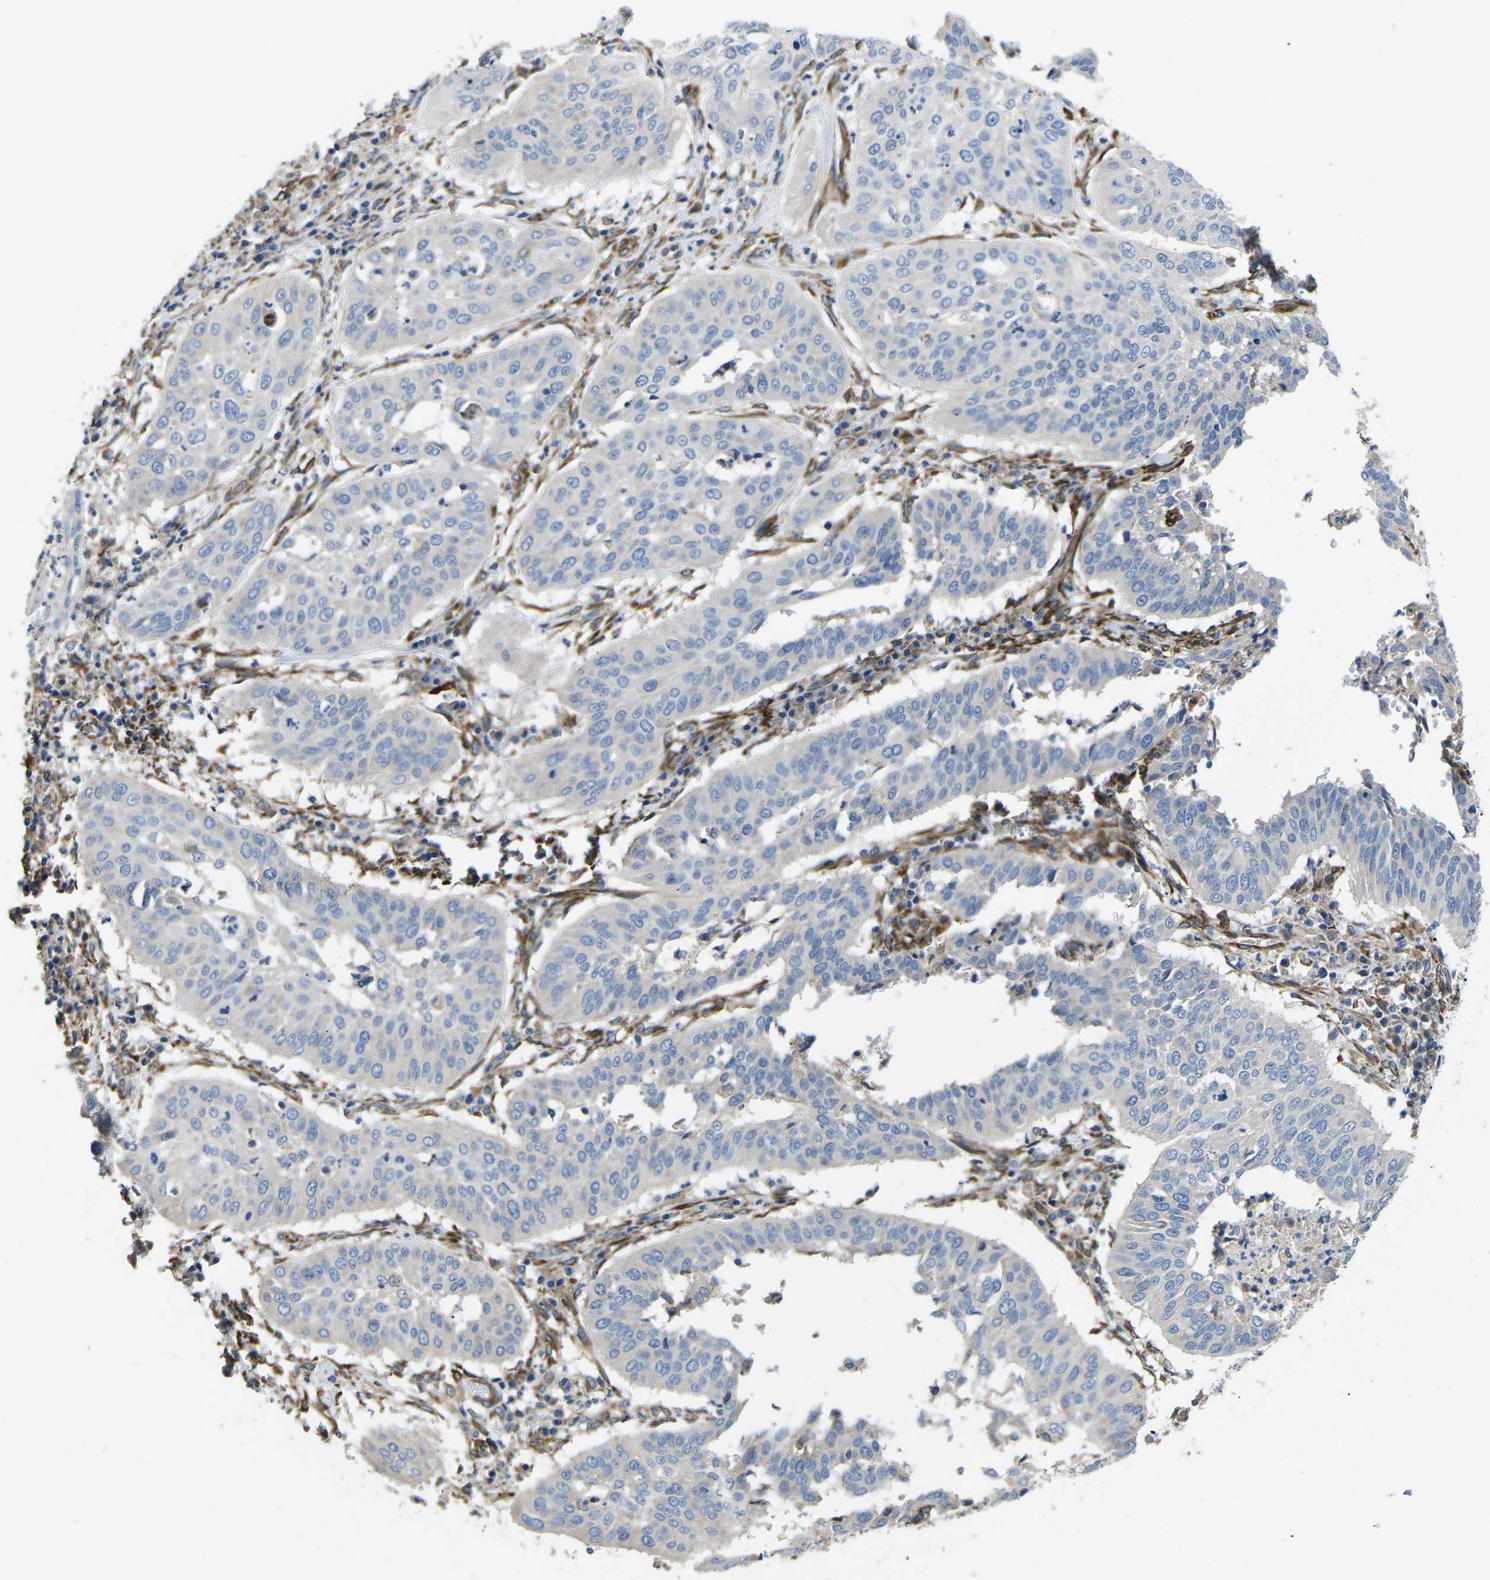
{"staining": {"intensity": "negative", "quantity": "none", "location": "none"}, "tissue": "cervical cancer", "cell_type": "Tumor cells", "image_type": "cancer", "snomed": [{"axis": "morphology", "description": "Normal tissue, NOS"}, {"axis": "morphology", "description": "Squamous cell carcinoma, NOS"}, {"axis": "topography", "description": "Cervix"}], "caption": "The micrograph displays no significant expression in tumor cells of squamous cell carcinoma (cervical).", "gene": "PDZD8", "patient": {"sex": "female", "age": 39}}